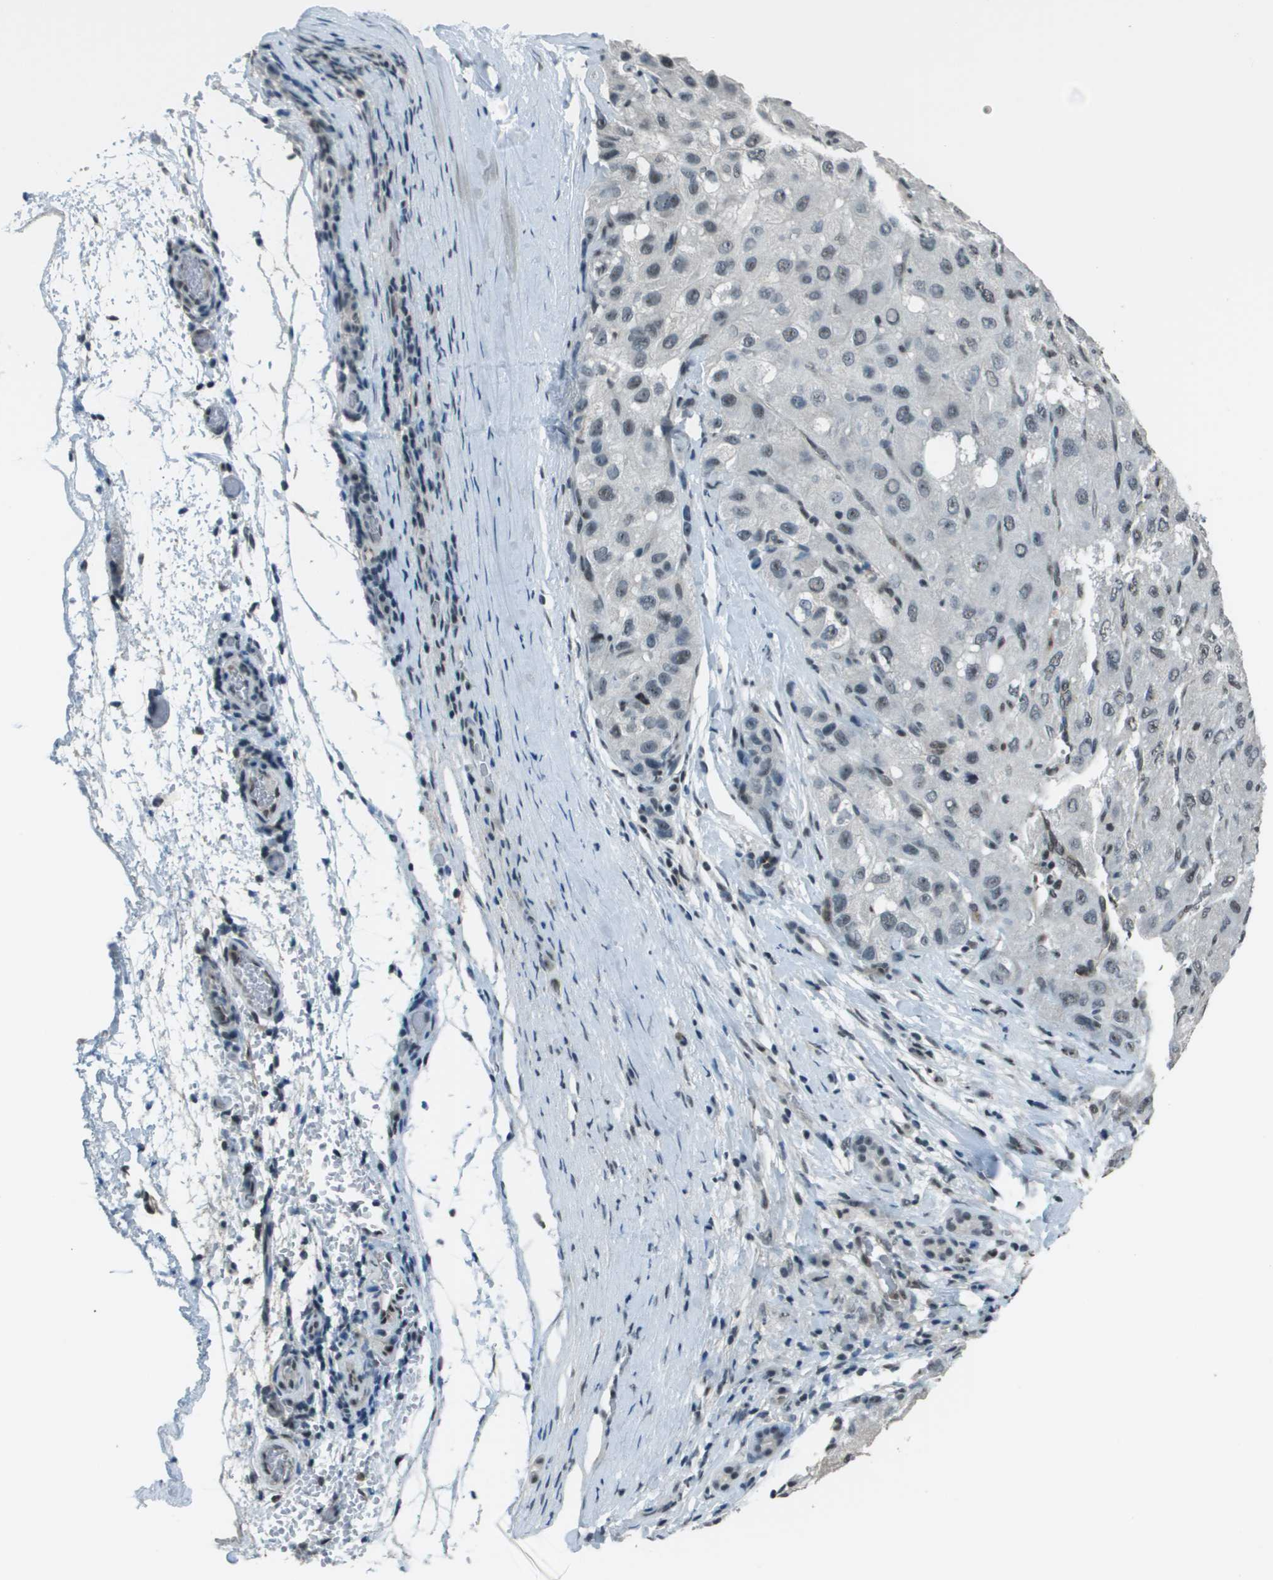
{"staining": {"intensity": "negative", "quantity": "none", "location": "none"}, "tissue": "liver cancer", "cell_type": "Tumor cells", "image_type": "cancer", "snomed": [{"axis": "morphology", "description": "Carcinoma, Hepatocellular, NOS"}, {"axis": "topography", "description": "Liver"}], "caption": "There is no significant positivity in tumor cells of liver cancer (hepatocellular carcinoma).", "gene": "DEPDC1", "patient": {"sex": "male", "age": 80}}